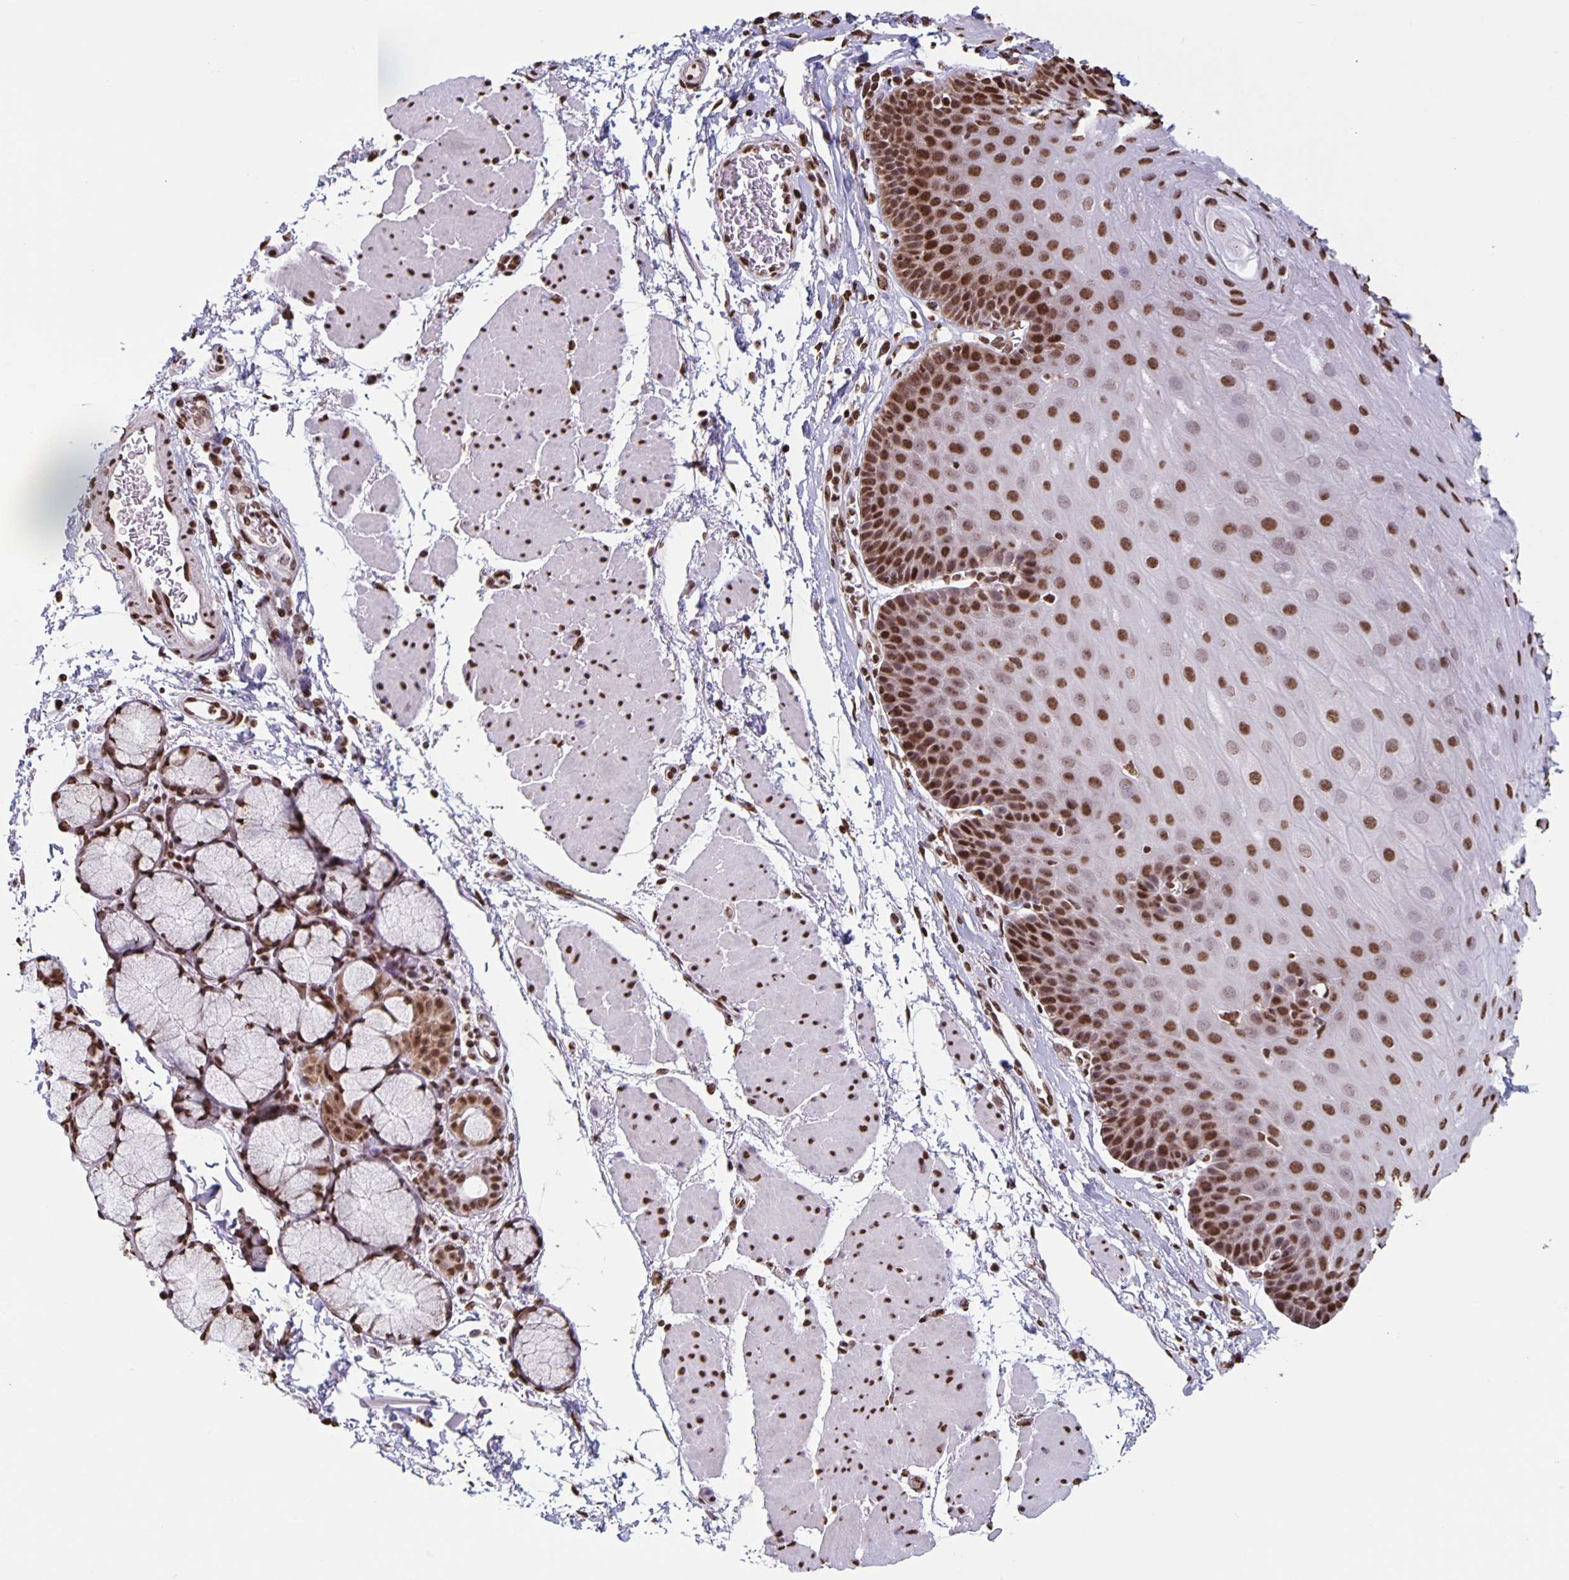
{"staining": {"intensity": "strong", "quantity": ">75%", "location": "nuclear"}, "tissue": "esophagus", "cell_type": "Squamous epithelial cells", "image_type": "normal", "snomed": [{"axis": "morphology", "description": "Normal tissue, NOS"}, {"axis": "topography", "description": "Esophagus"}], "caption": "Approximately >75% of squamous epithelial cells in normal human esophagus show strong nuclear protein expression as visualized by brown immunohistochemical staining.", "gene": "DUT", "patient": {"sex": "female", "age": 81}}